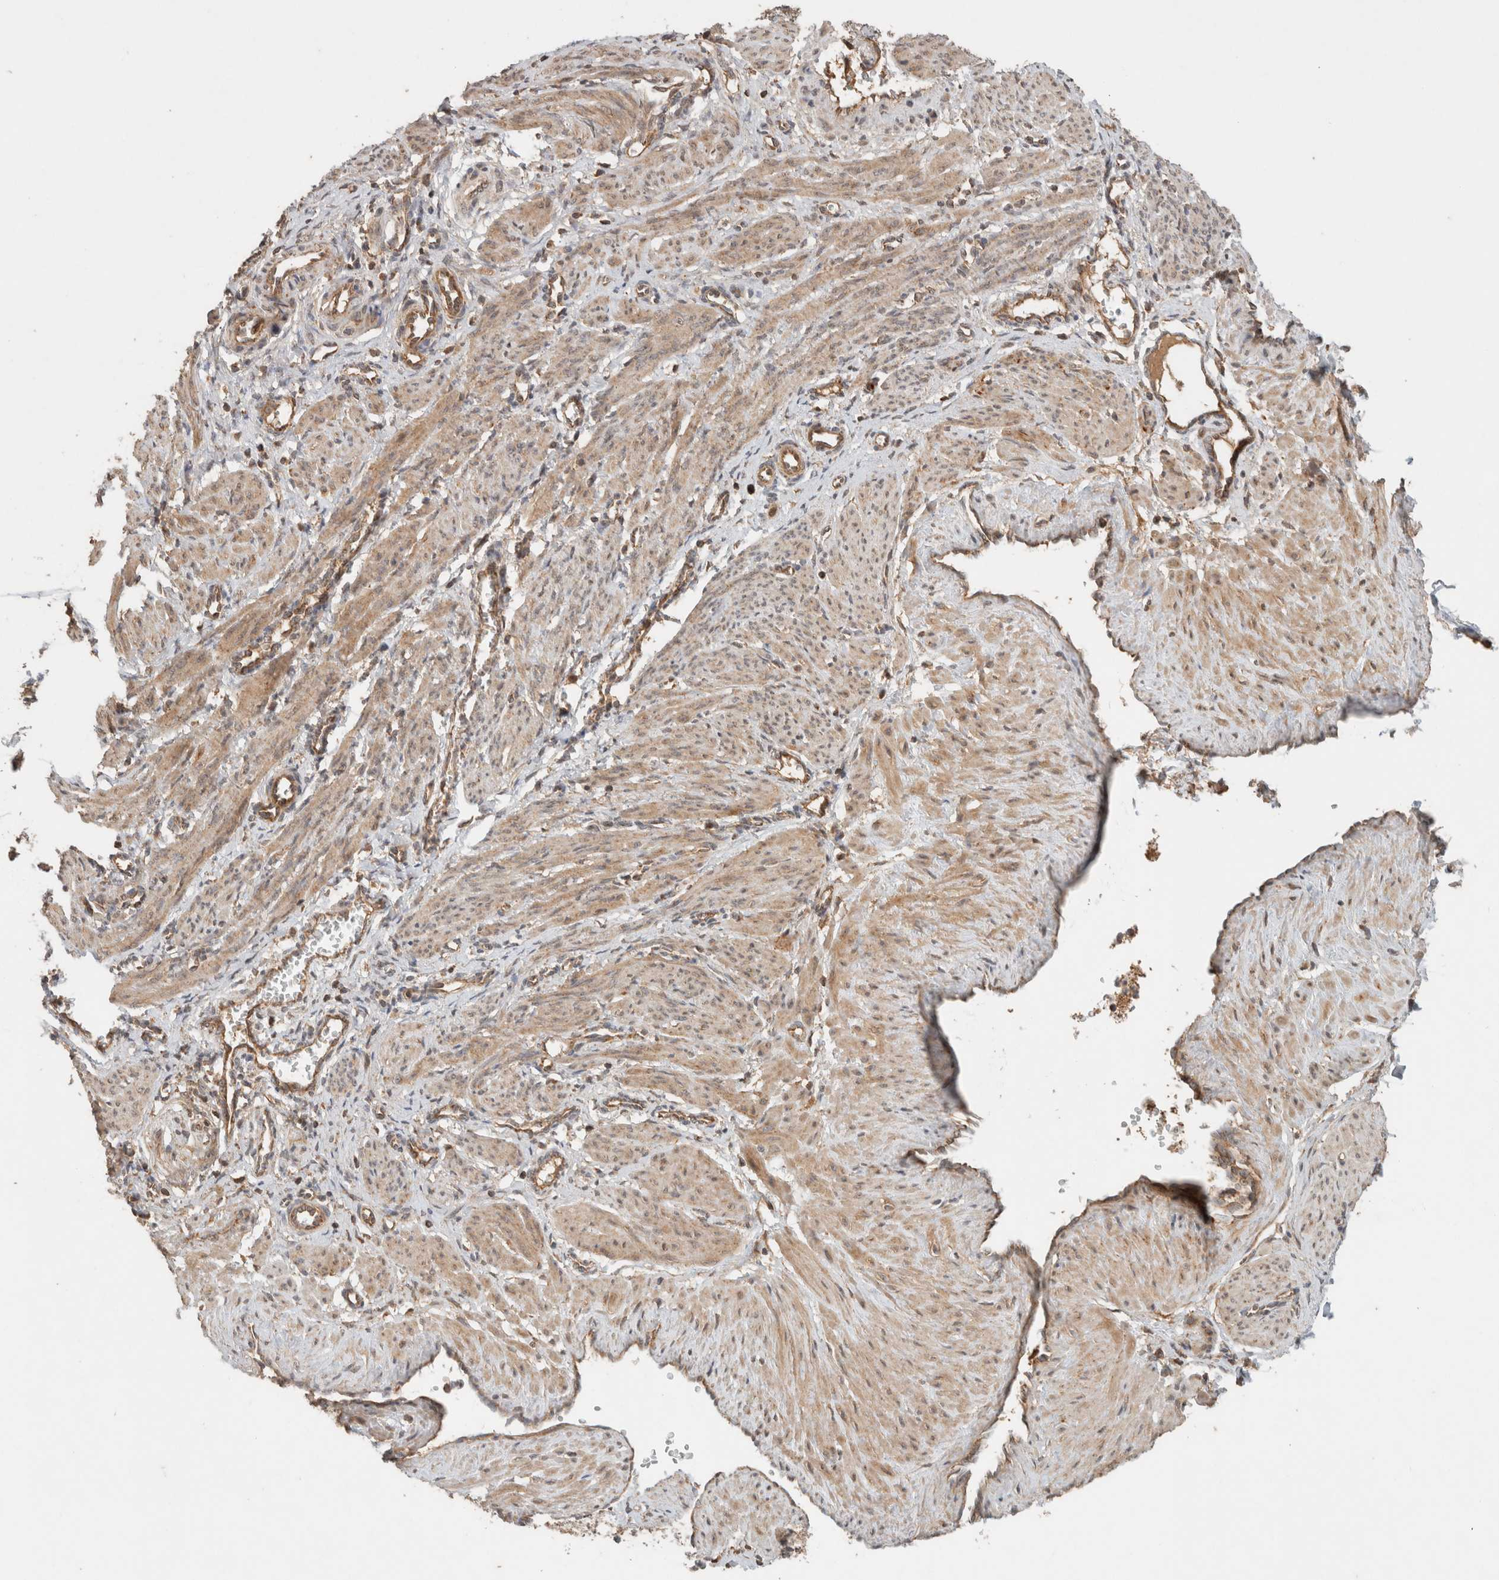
{"staining": {"intensity": "moderate", "quantity": "25%-75%", "location": "cytoplasmic/membranous"}, "tissue": "smooth muscle", "cell_type": "Smooth muscle cells", "image_type": "normal", "snomed": [{"axis": "morphology", "description": "Normal tissue, NOS"}, {"axis": "topography", "description": "Endometrium"}], "caption": "Smooth muscle stained with immunohistochemistry (IHC) exhibits moderate cytoplasmic/membranous expression in about 25%-75% of smooth muscle cells. Nuclei are stained in blue.", "gene": "EIF2B3", "patient": {"sex": "female", "age": 33}}